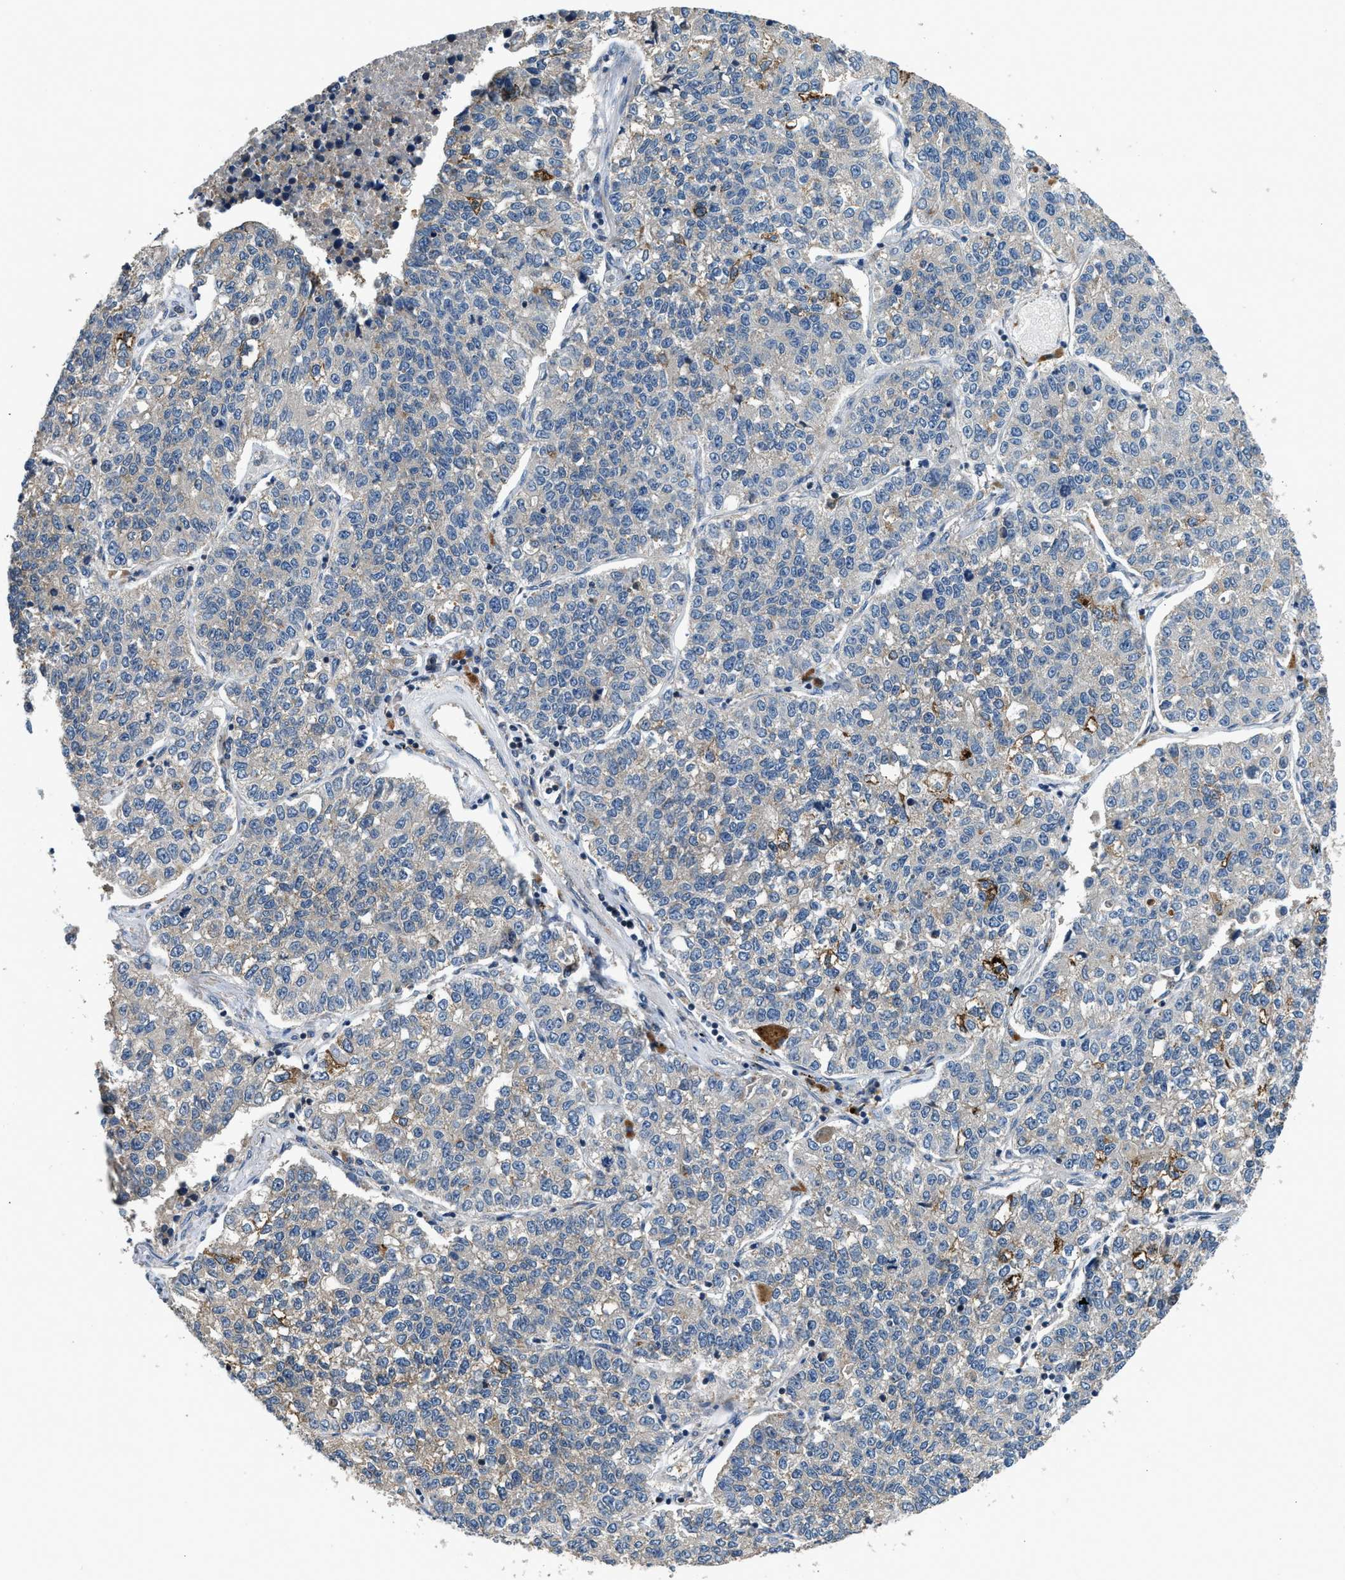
{"staining": {"intensity": "weak", "quantity": "<25%", "location": "cytoplasmic/membranous"}, "tissue": "lung cancer", "cell_type": "Tumor cells", "image_type": "cancer", "snomed": [{"axis": "morphology", "description": "Adenocarcinoma, NOS"}, {"axis": "topography", "description": "Lung"}], "caption": "An image of human adenocarcinoma (lung) is negative for staining in tumor cells. The staining was performed using DAB to visualize the protein expression in brown, while the nuclei were stained in blue with hematoxylin (Magnification: 20x).", "gene": "IL3RA", "patient": {"sex": "male", "age": 49}}